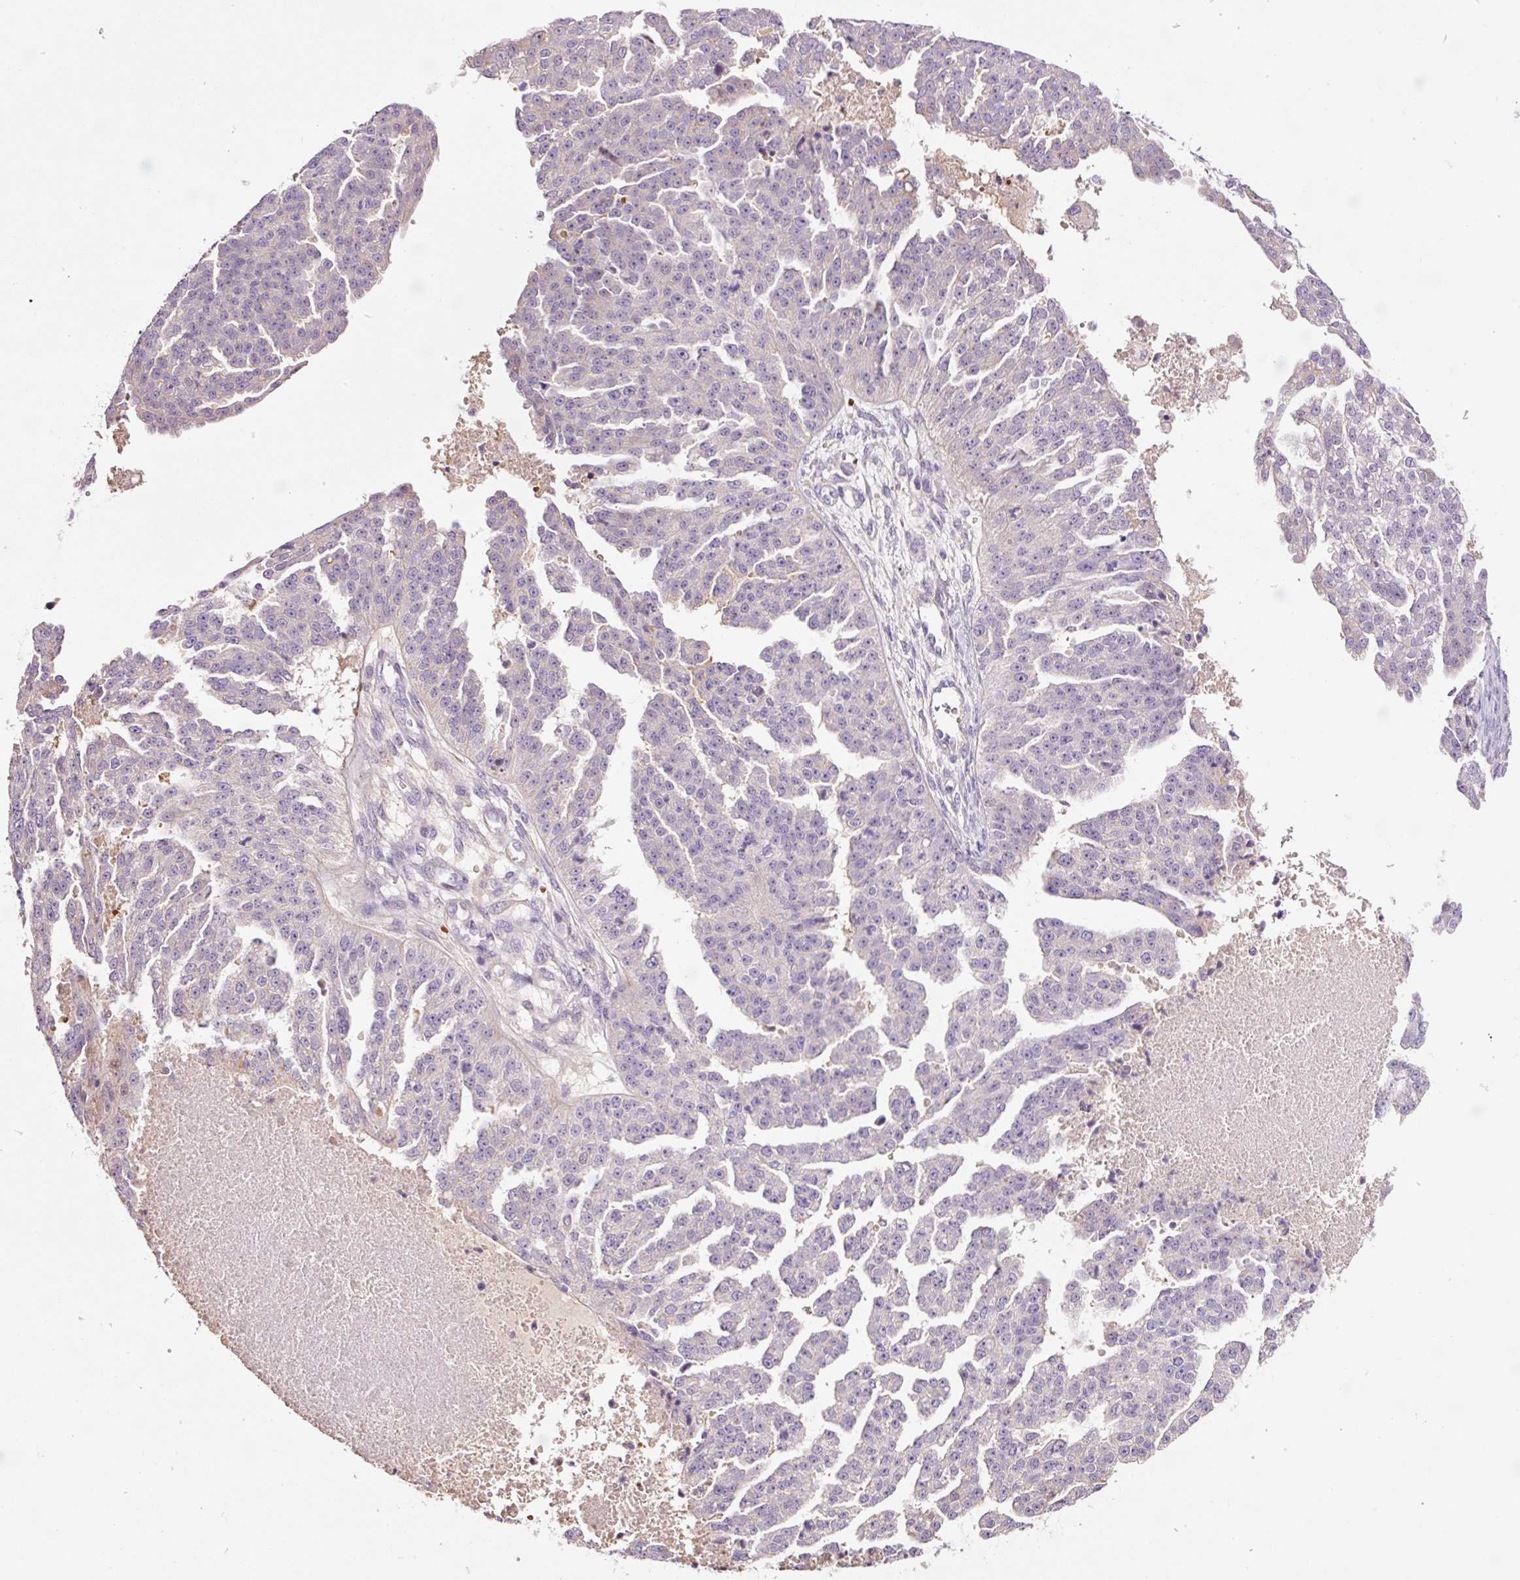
{"staining": {"intensity": "negative", "quantity": "none", "location": "none"}, "tissue": "ovarian cancer", "cell_type": "Tumor cells", "image_type": "cancer", "snomed": [{"axis": "morphology", "description": "Cystadenocarcinoma, serous, NOS"}, {"axis": "topography", "description": "Ovary"}], "caption": "This is an immunohistochemistry (IHC) image of ovarian cancer (serous cystadenocarcinoma). There is no positivity in tumor cells.", "gene": "TMEM235", "patient": {"sex": "female", "age": 58}}